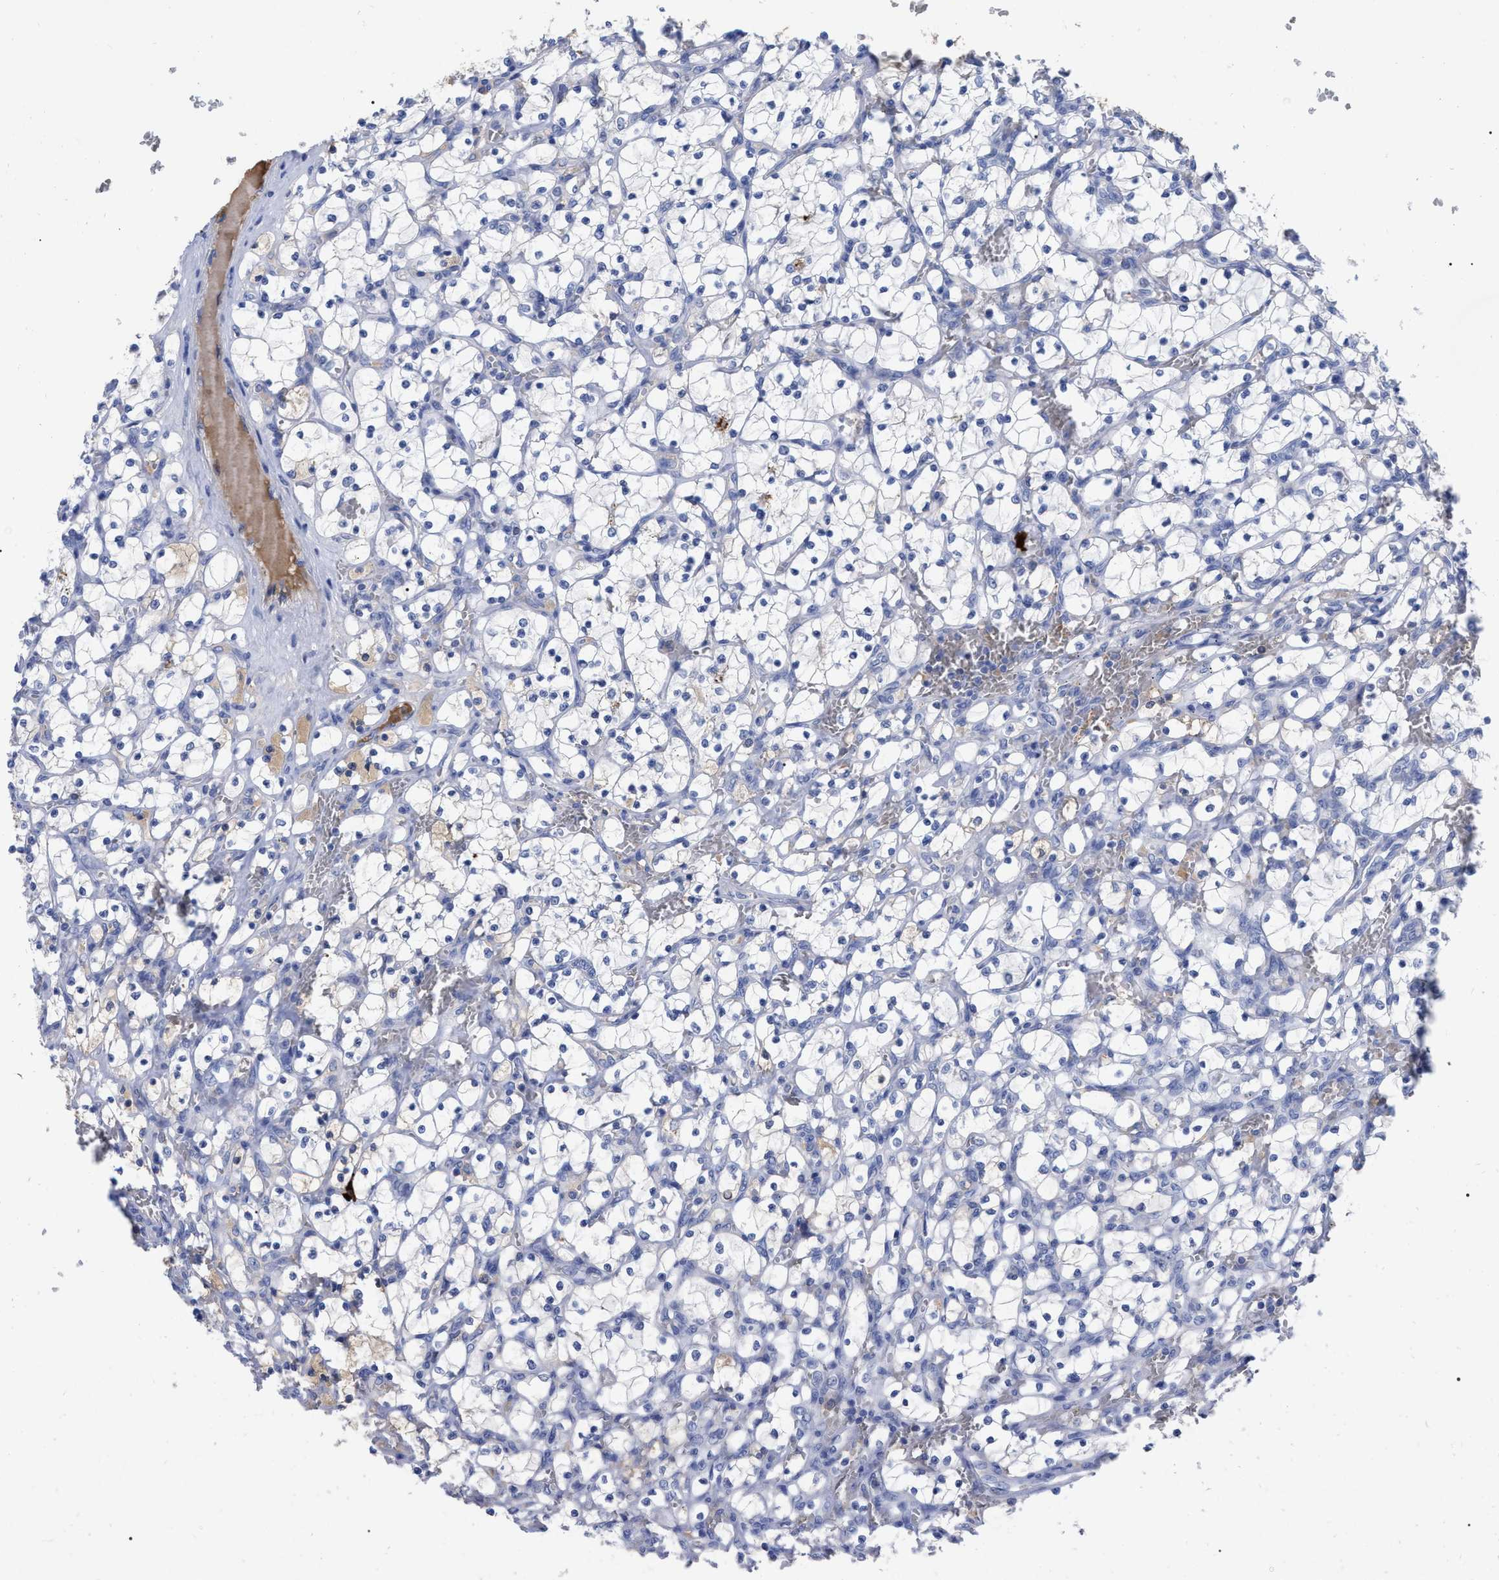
{"staining": {"intensity": "negative", "quantity": "none", "location": "none"}, "tissue": "renal cancer", "cell_type": "Tumor cells", "image_type": "cancer", "snomed": [{"axis": "morphology", "description": "Adenocarcinoma, NOS"}, {"axis": "topography", "description": "Kidney"}], "caption": "Human adenocarcinoma (renal) stained for a protein using IHC demonstrates no positivity in tumor cells.", "gene": "IGHV5-51", "patient": {"sex": "female", "age": 69}}